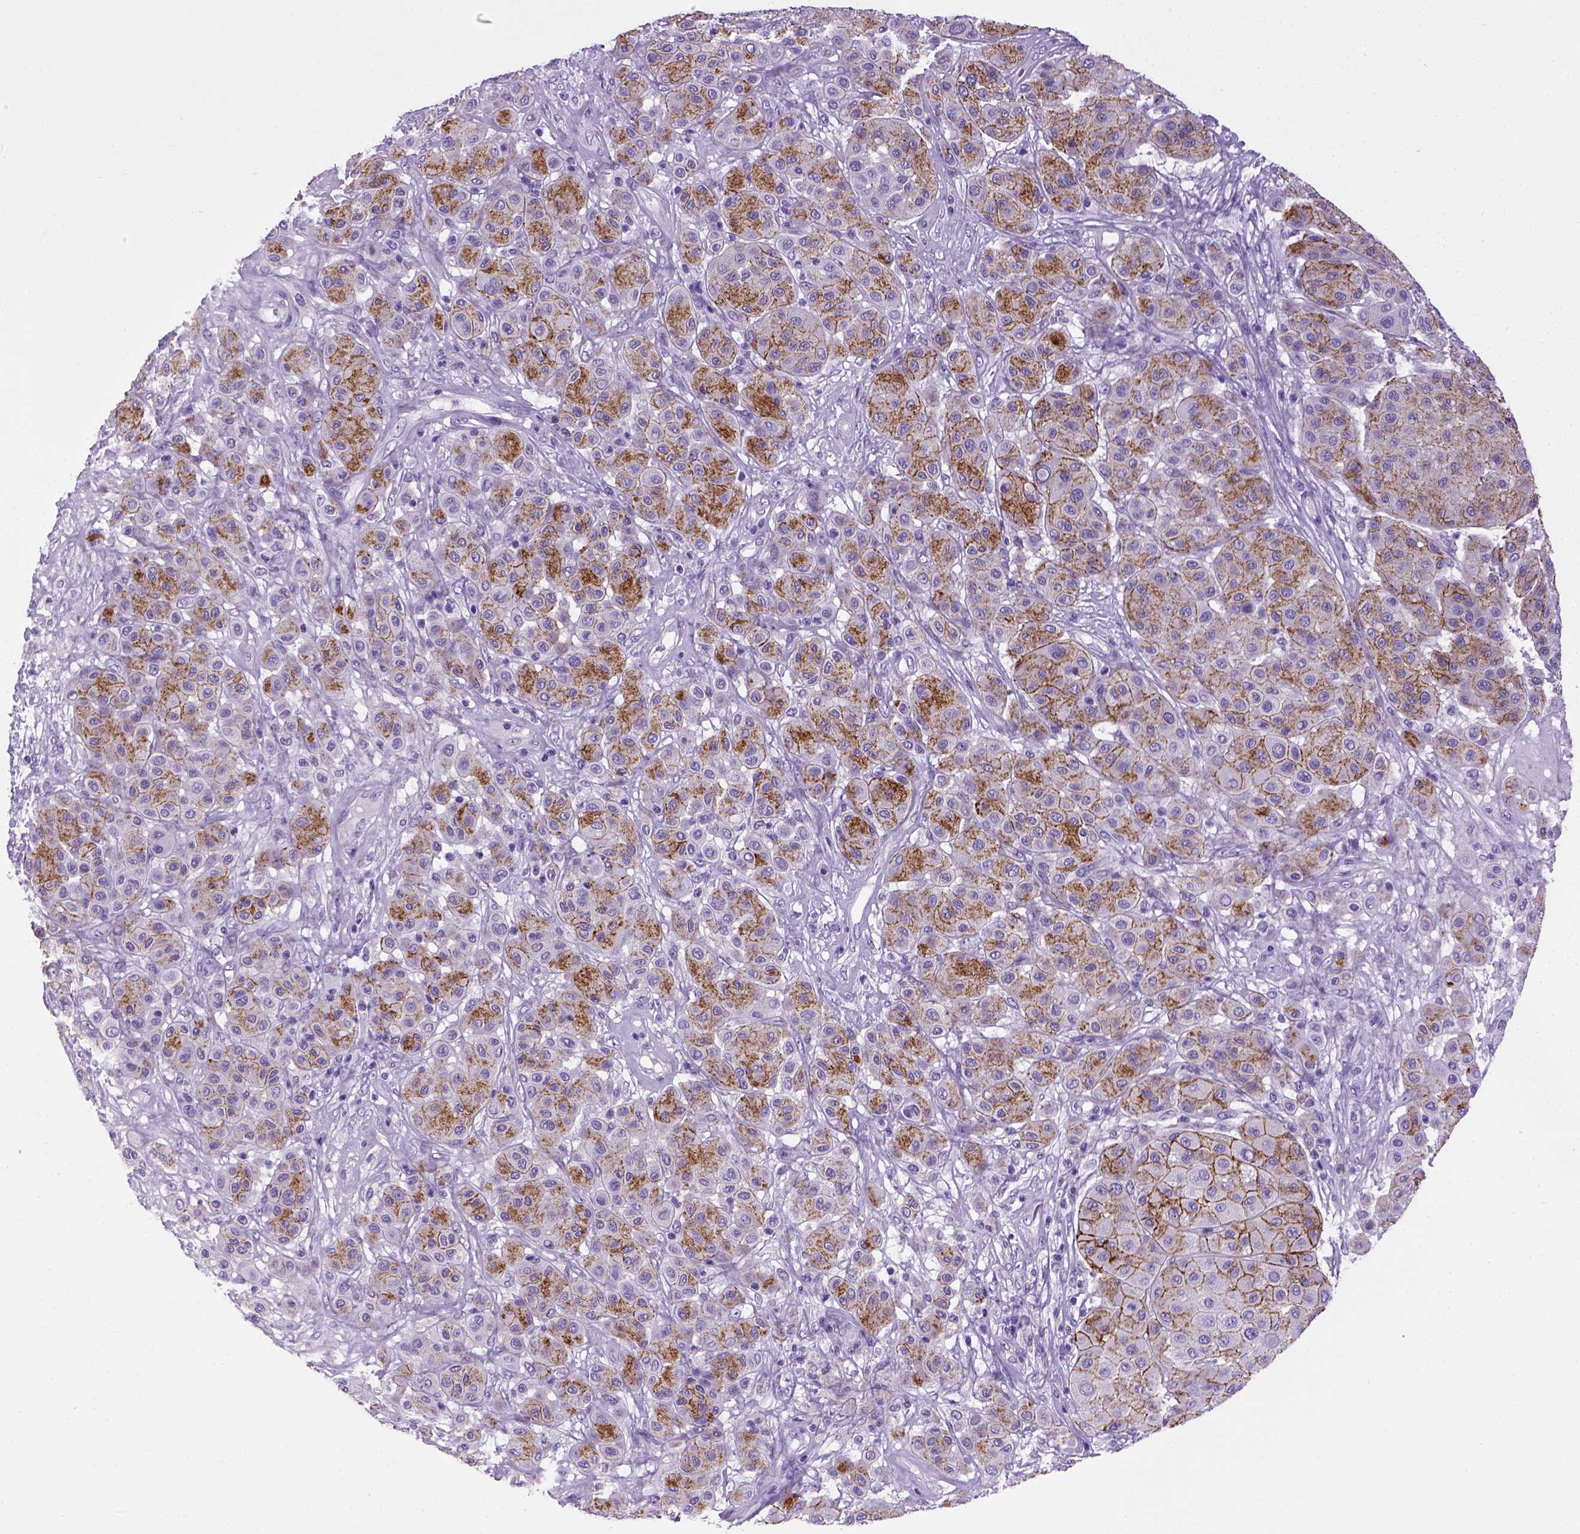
{"staining": {"intensity": "moderate", "quantity": "25%-75%", "location": "cytoplasmic/membranous"}, "tissue": "melanoma", "cell_type": "Tumor cells", "image_type": "cancer", "snomed": [{"axis": "morphology", "description": "Malignant melanoma, Metastatic site"}, {"axis": "topography", "description": "Smooth muscle"}], "caption": "A high-resolution photomicrograph shows immunohistochemistry (IHC) staining of melanoma, which demonstrates moderate cytoplasmic/membranous staining in about 25%-75% of tumor cells.", "gene": "CDH1", "patient": {"sex": "male", "age": 41}}